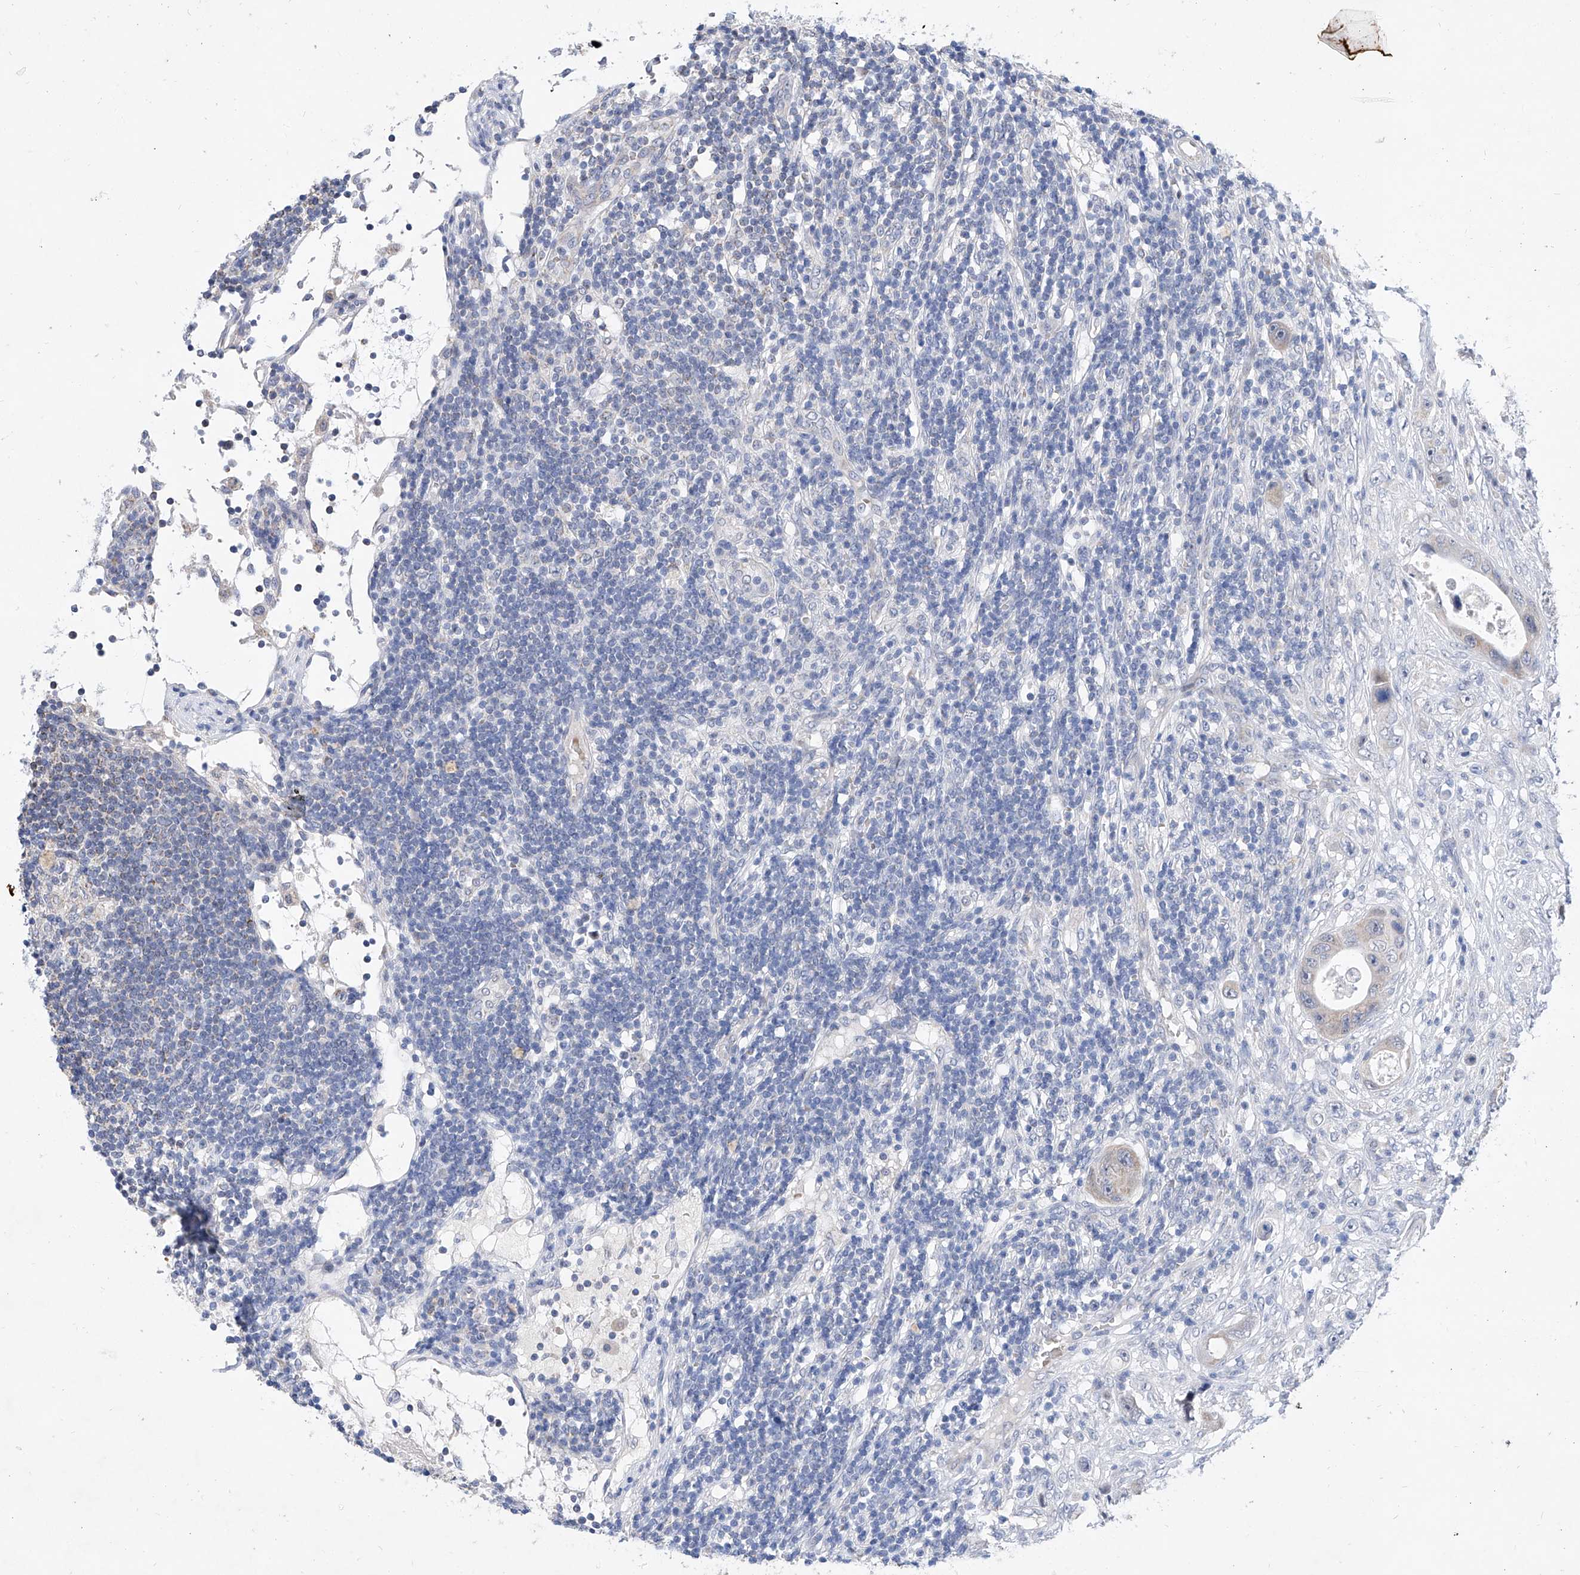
{"staining": {"intensity": "negative", "quantity": "none", "location": "none"}, "tissue": "colorectal cancer", "cell_type": "Tumor cells", "image_type": "cancer", "snomed": [{"axis": "morphology", "description": "Adenocarcinoma, NOS"}, {"axis": "topography", "description": "Colon"}], "caption": "Colorectal cancer (adenocarcinoma) stained for a protein using immunohistochemistry (IHC) reveals no expression tumor cells.", "gene": "BPTF", "patient": {"sex": "female", "age": 46}}